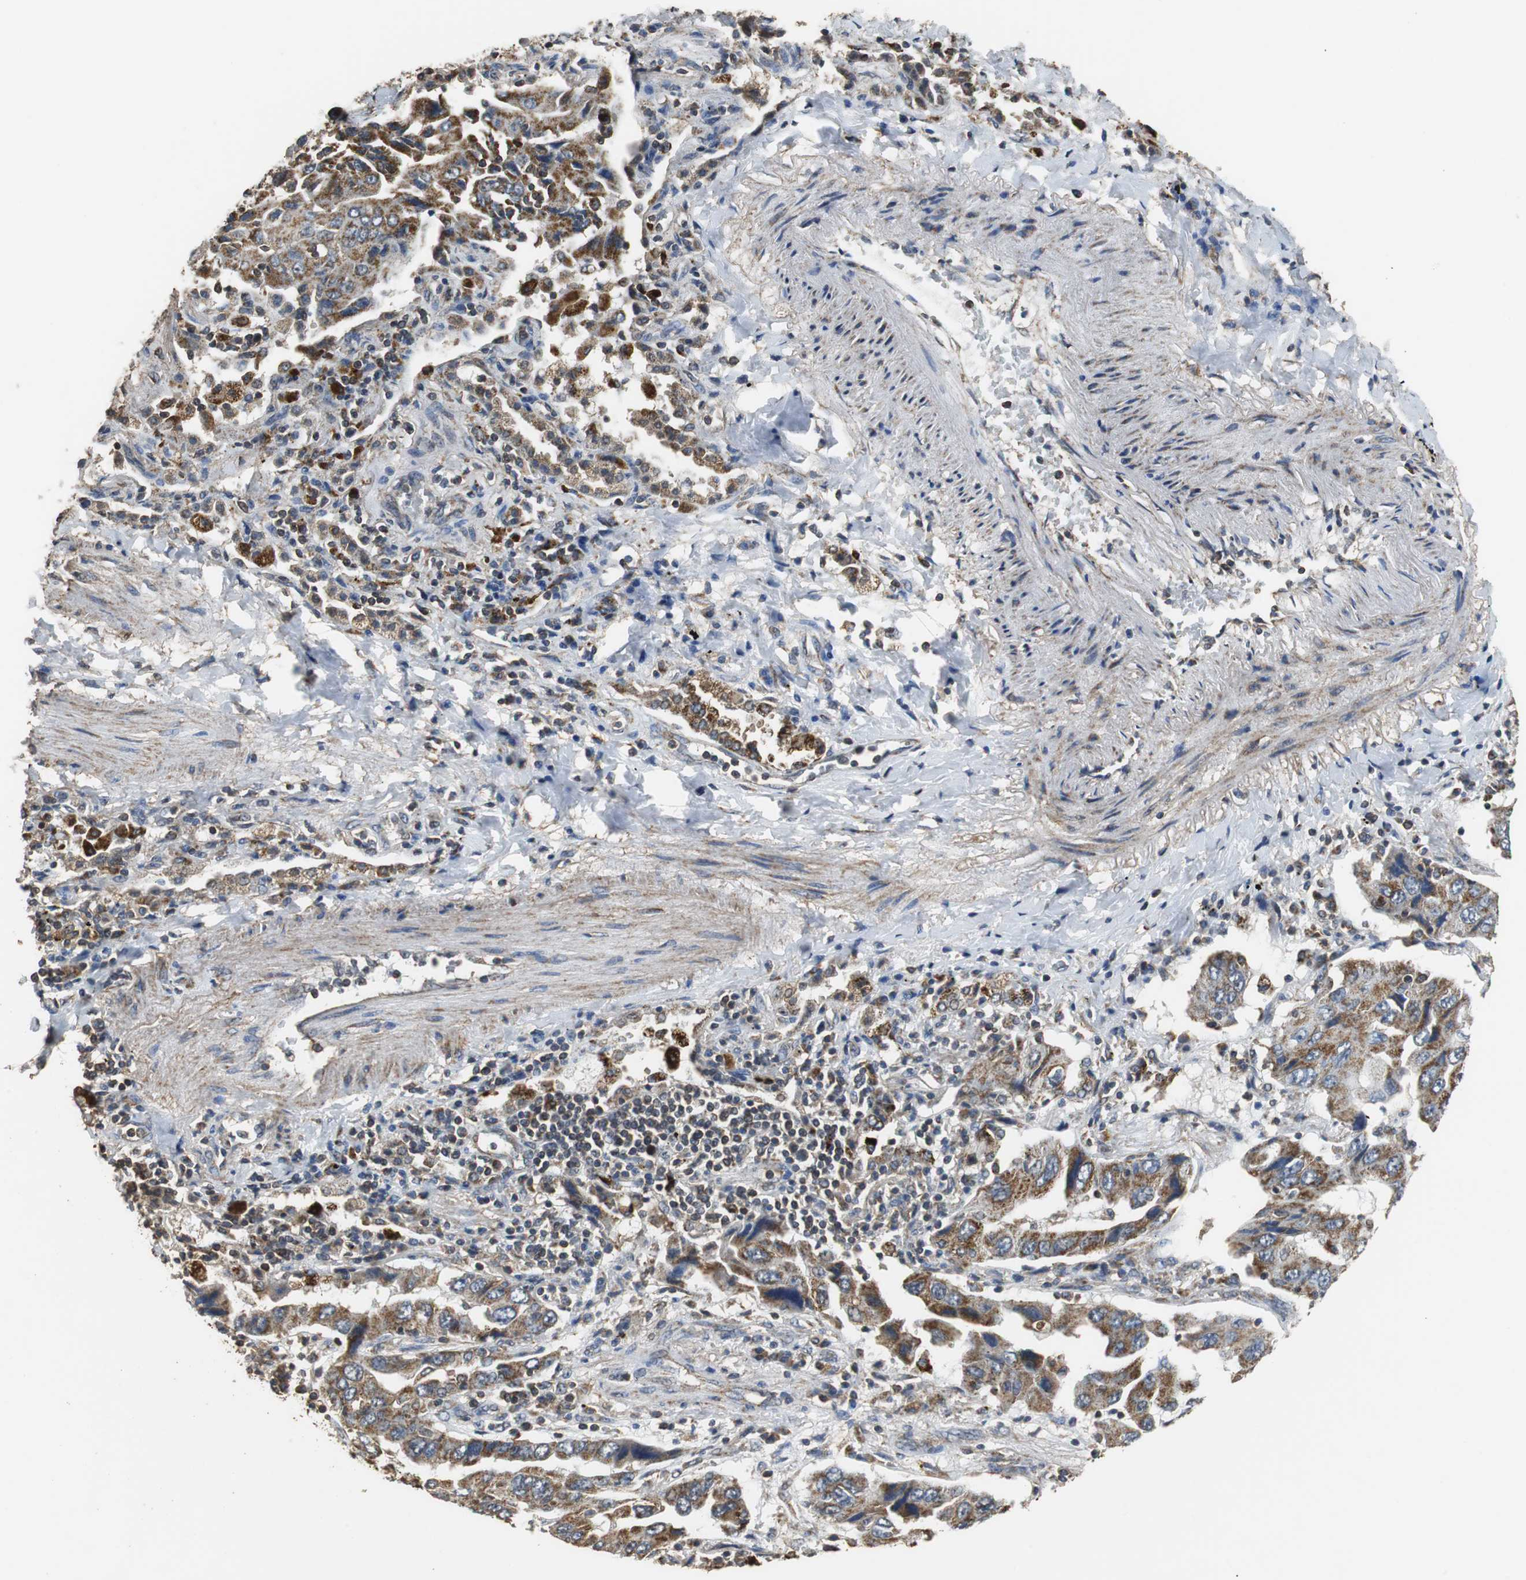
{"staining": {"intensity": "moderate", "quantity": "25%-75%", "location": "cytoplasmic/membranous"}, "tissue": "lung cancer", "cell_type": "Tumor cells", "image_type": "cancer", "snomed": [{"axis": "morphology", "description": "Adenocarcinoma, NOS"}, {"axis": "topography", "description": "Lung"}], "caption": "Immunohistochemical staining of human lung cancer displays moderate cytoplasmic/membranous protein staining in approximately 25%-75% of tumor cells.", "gene": "NNT", "patient": {"sex": "female", "age": 65}}